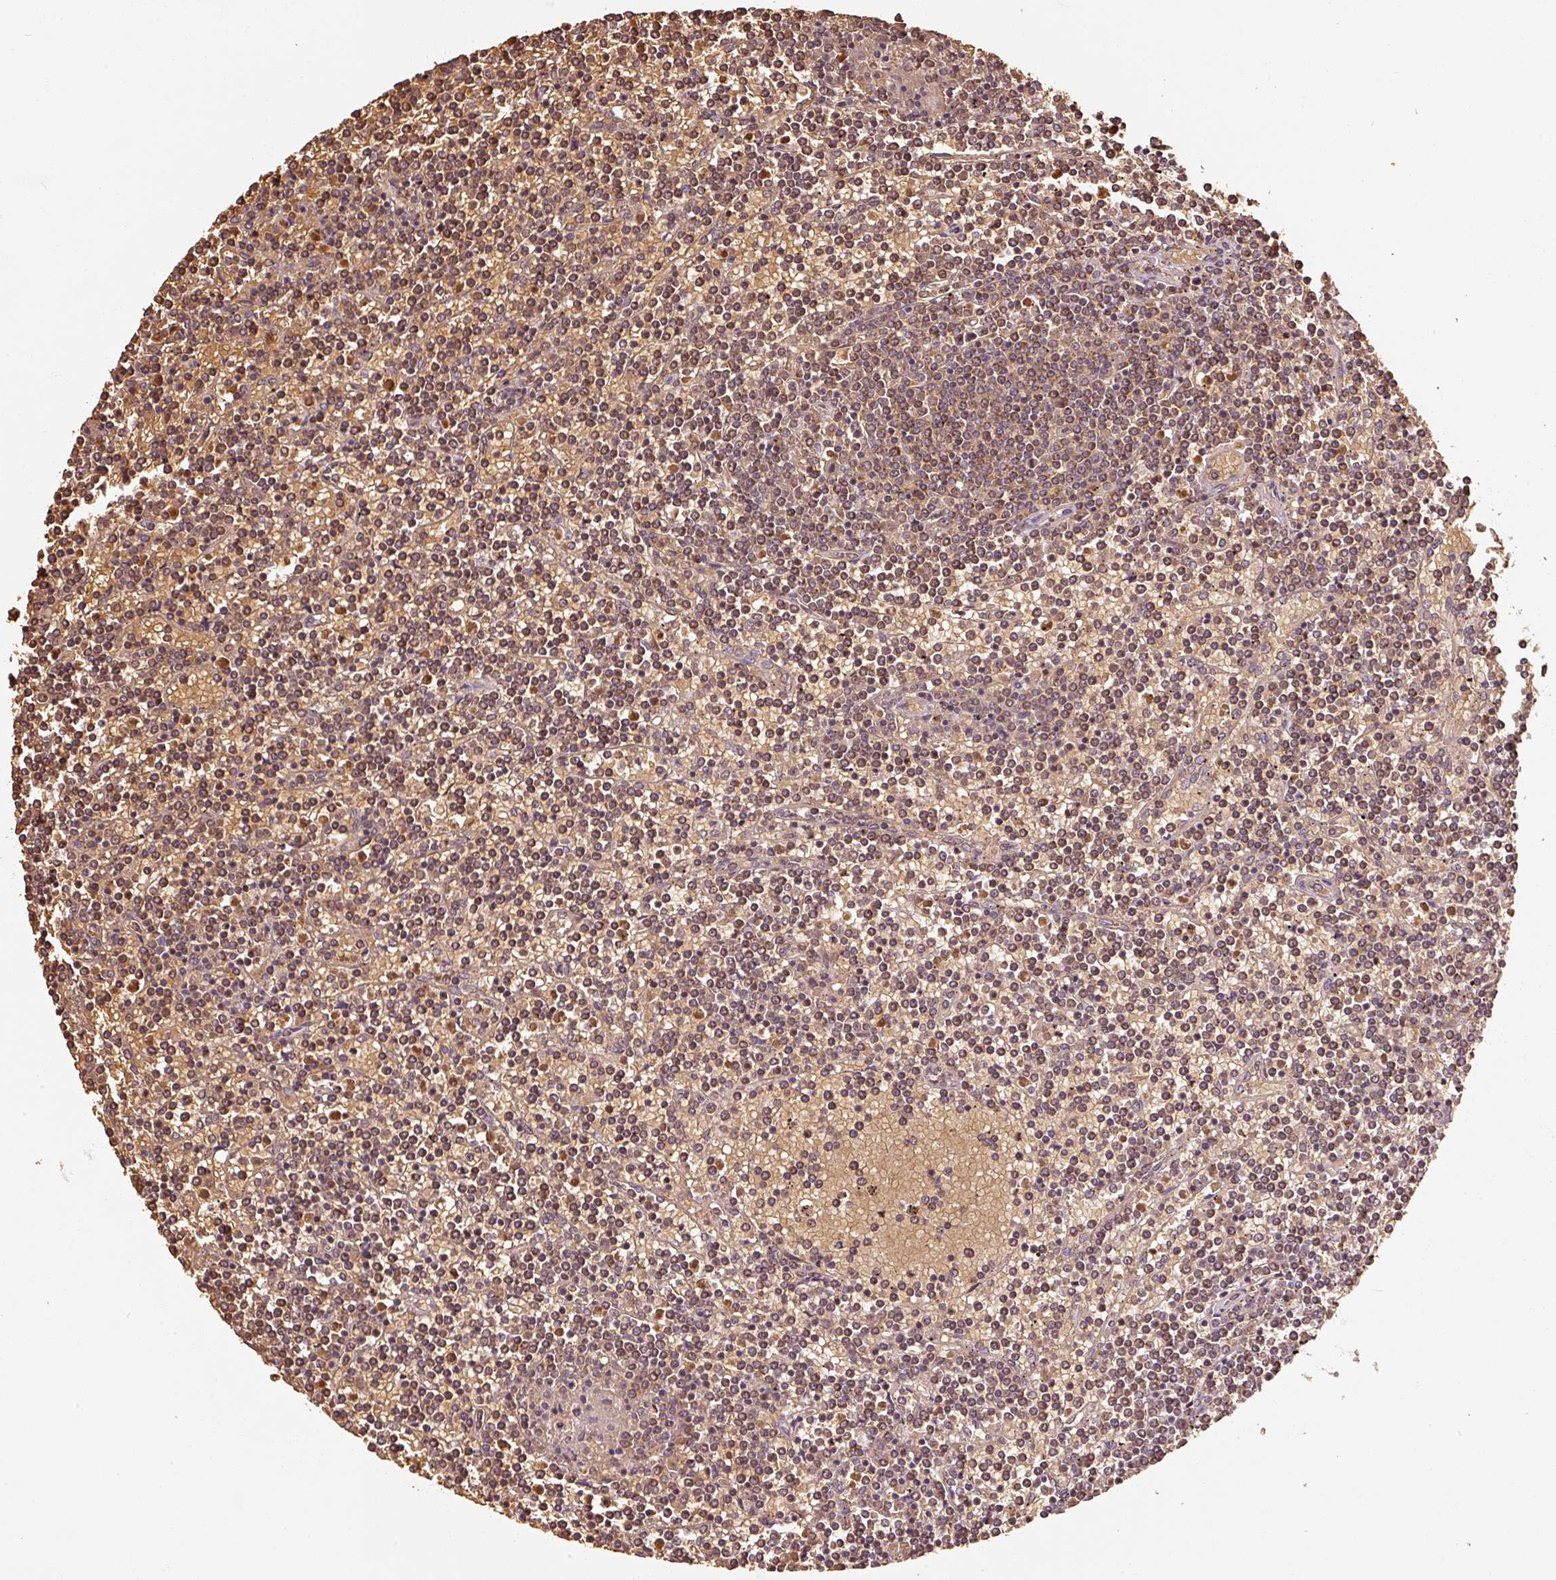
{"staining": {"intensity": "moderate", "quantity": ">75%", "location": "nuclear"}, "tissue": "lymphoma", "cell_type": "Tumor cells", "image_type": "cancer", "snomed": [{"axis": "morphology", "description": "Malignant lymphoma, non-Hodgkin's type, Low grade"}, {"axis": "topography", "description": "Spleen"}], "caption": "DAB immunohistochemical staining of human malignant lymphoma, non-Hodgkin's type (low-grade) displays moderate nuclear protein staining in about >75% of tumor cells. Immunohistochemistry (ihc) stains the protein of interest in brown and the nuclei are stained blue.", "gene": "ZNF460", "patient": {"sex": "female", "age": 19}}